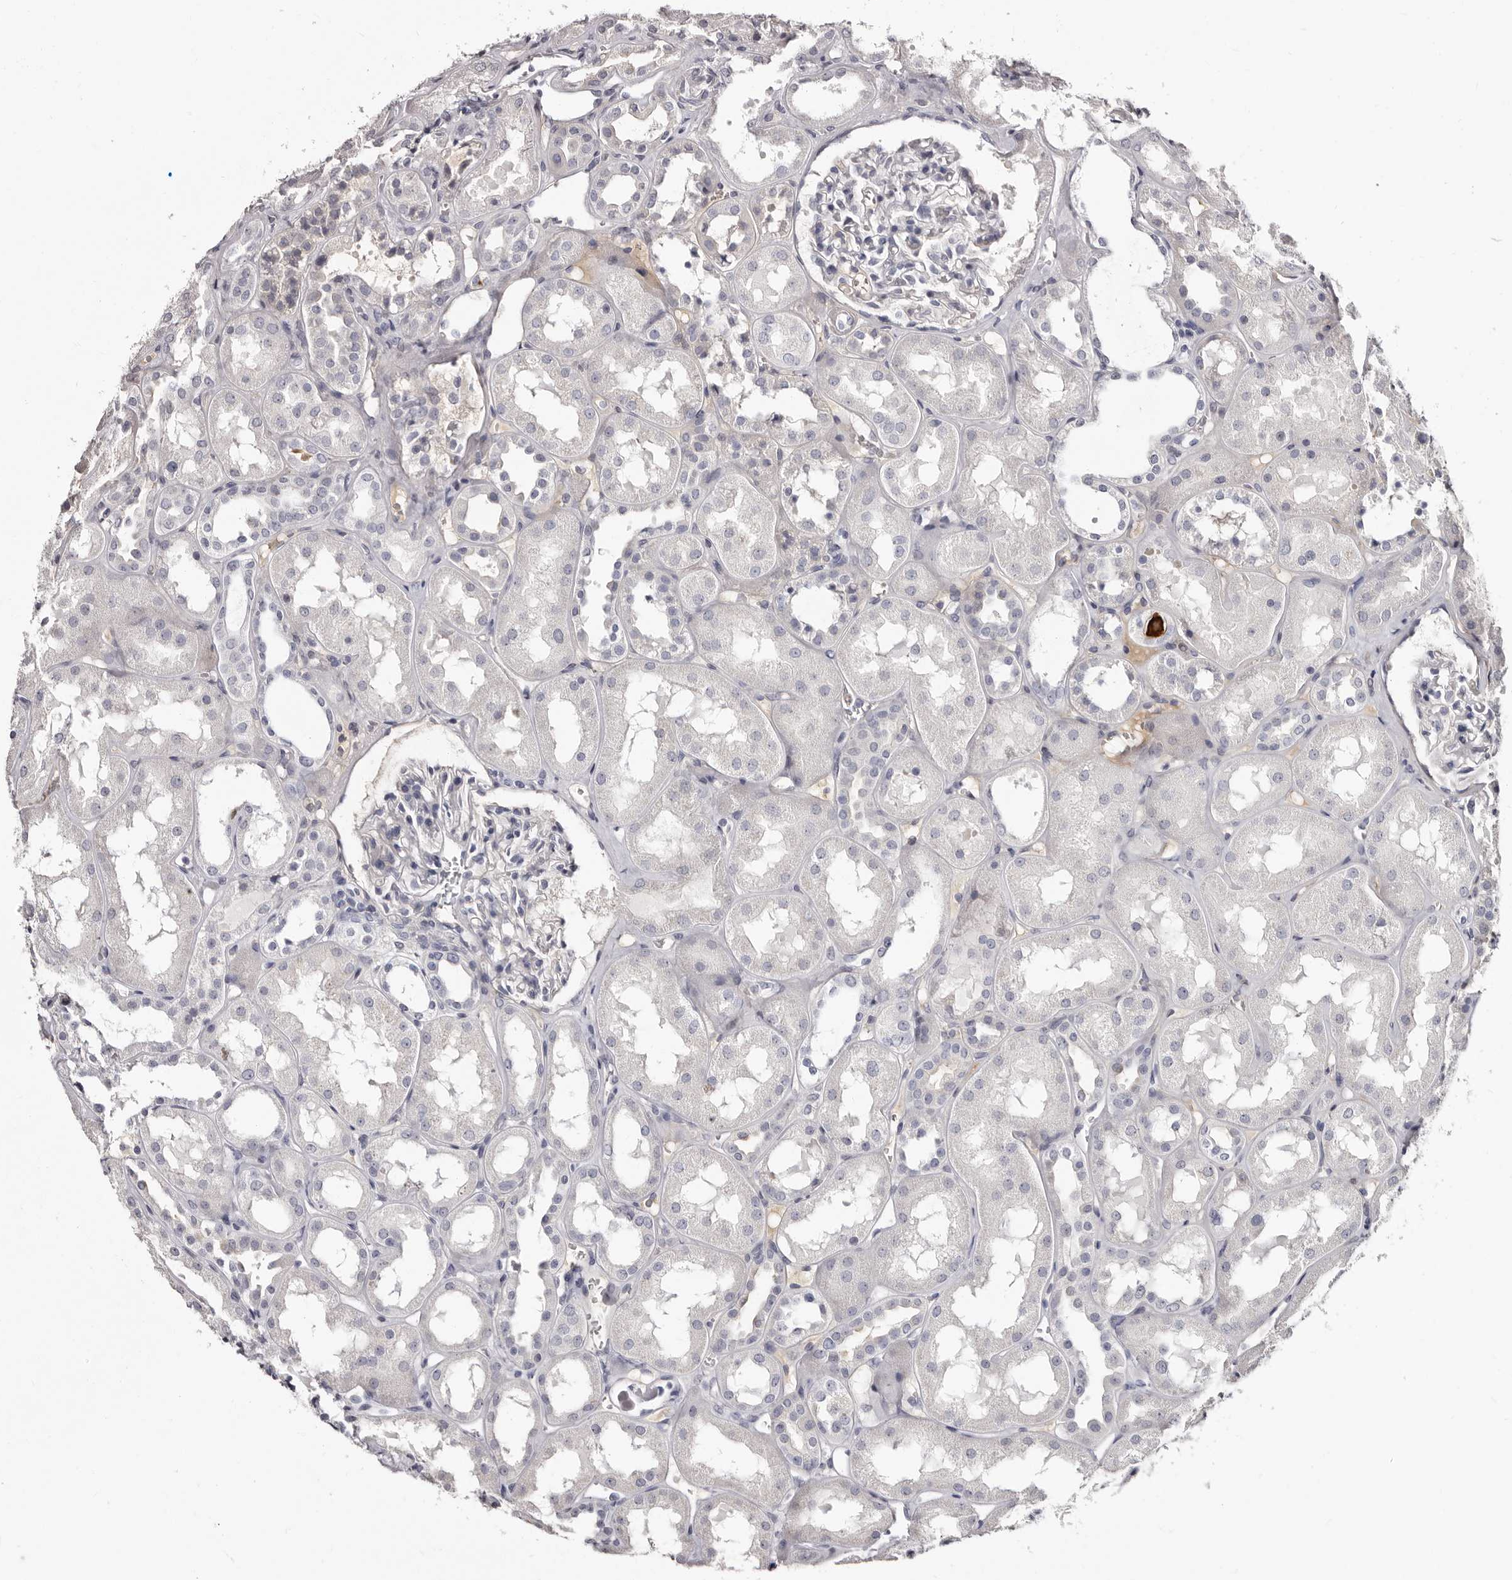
{"staining": {"intensity": "negative", "quantity": "none", "location": "none"}, "tissue": "kidney", "cell_type": "Cells in glomeruli", "image_type": "normal", "snomed": [{"axis": "morphology", "description": "Normal tissue, NOS"}, {"axis": "topography", "description": "Kidney"}], "caption": "Immunohistochemistry (IHC) photomicrograph of normal kidney stained for a protein (brown), which reveals no staining in cells in glomeruli.", "gene": "TBC1D22B", "patient": {"sex": "male", "age": 70}}